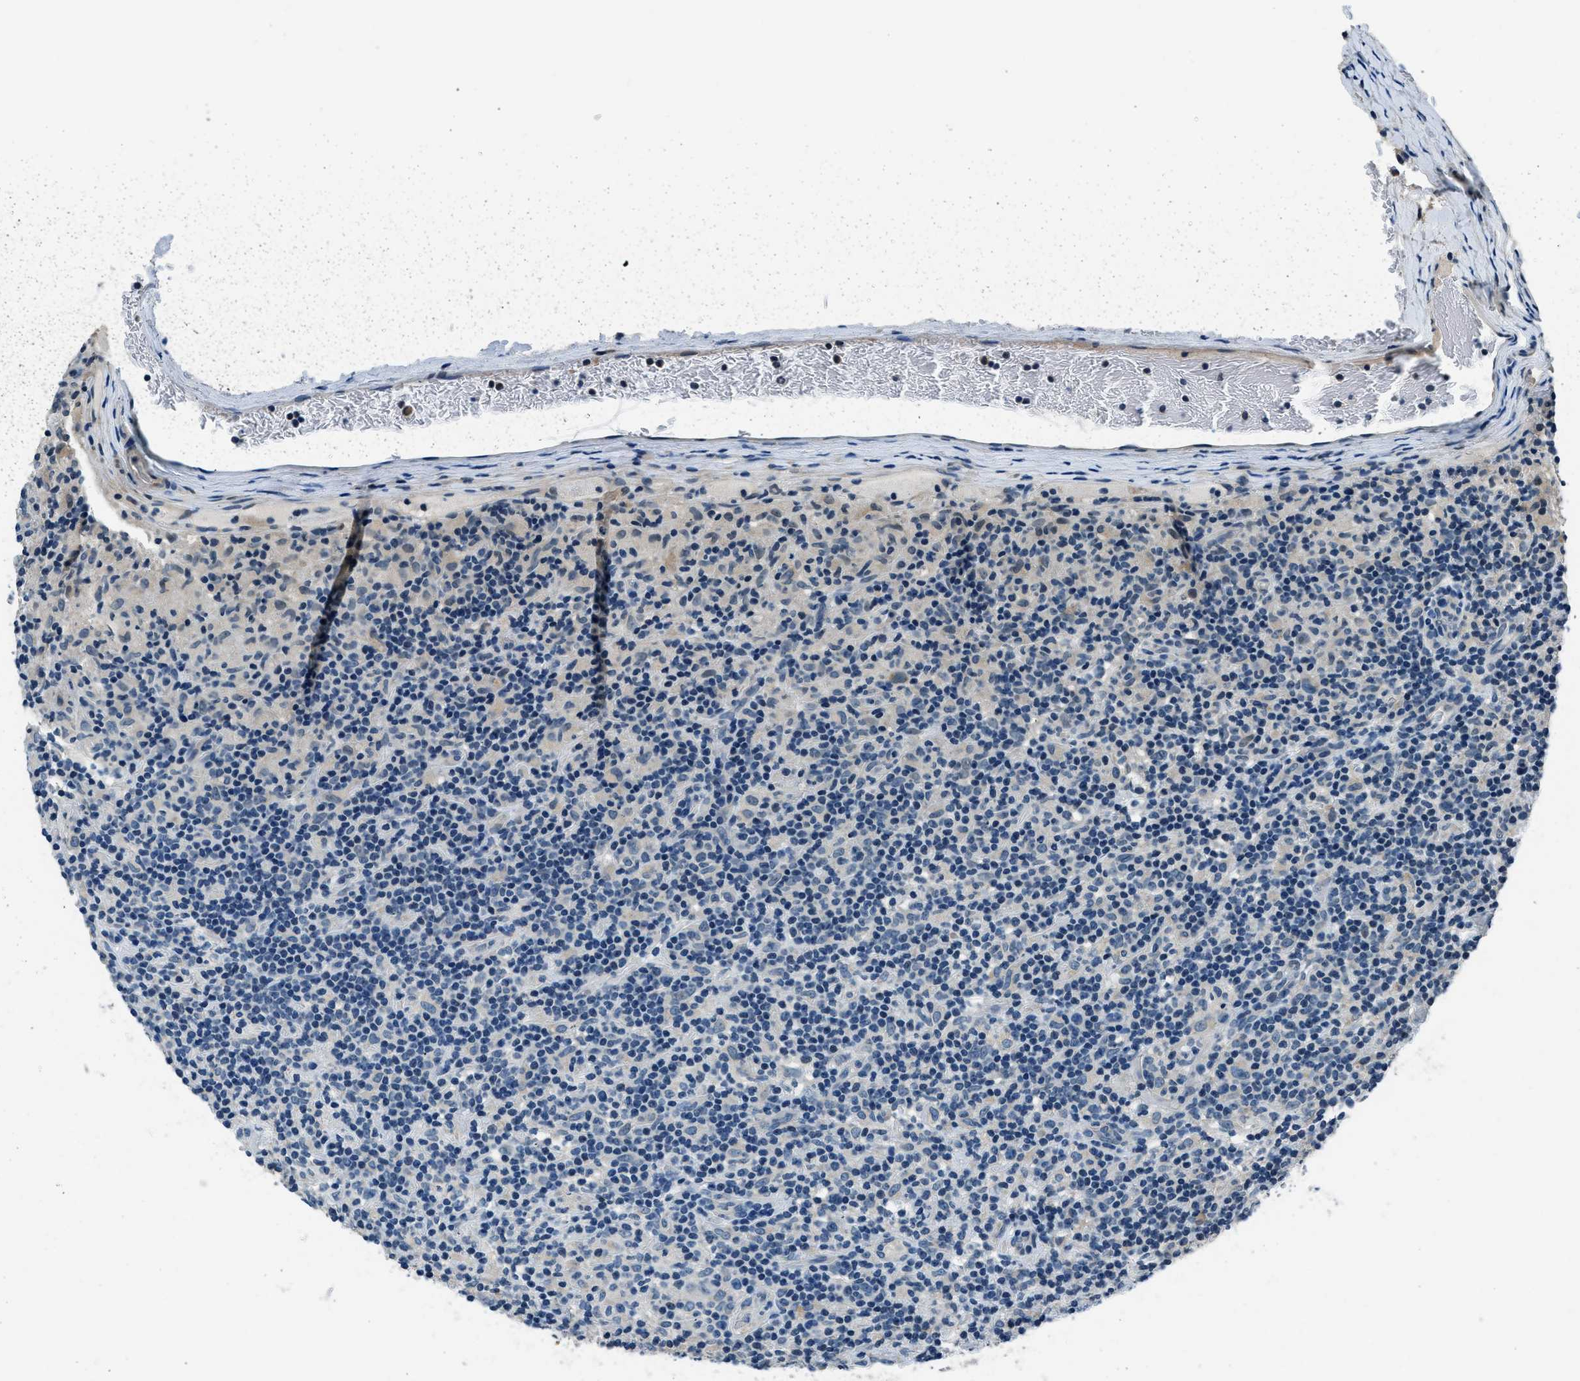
{"staining": {"intensity": "negative", "quantity": "none", "location": "none"}, "tissue": "lymphoma", "cell_type": "Tumor cells", "image_type": "cancer", "snomed": [{"axis": "morphology", "description": "Hodgkin's disease, NOS"}, {"axis": "topography", "description": "Lymph node"}], "caption": "Immunohistochemistry of human lymphoma demonstrates no staining in tumor cells. Nuclei are stained in blue.", "gene": "NME8", "patient": {"sex": "male", "age": 70}}